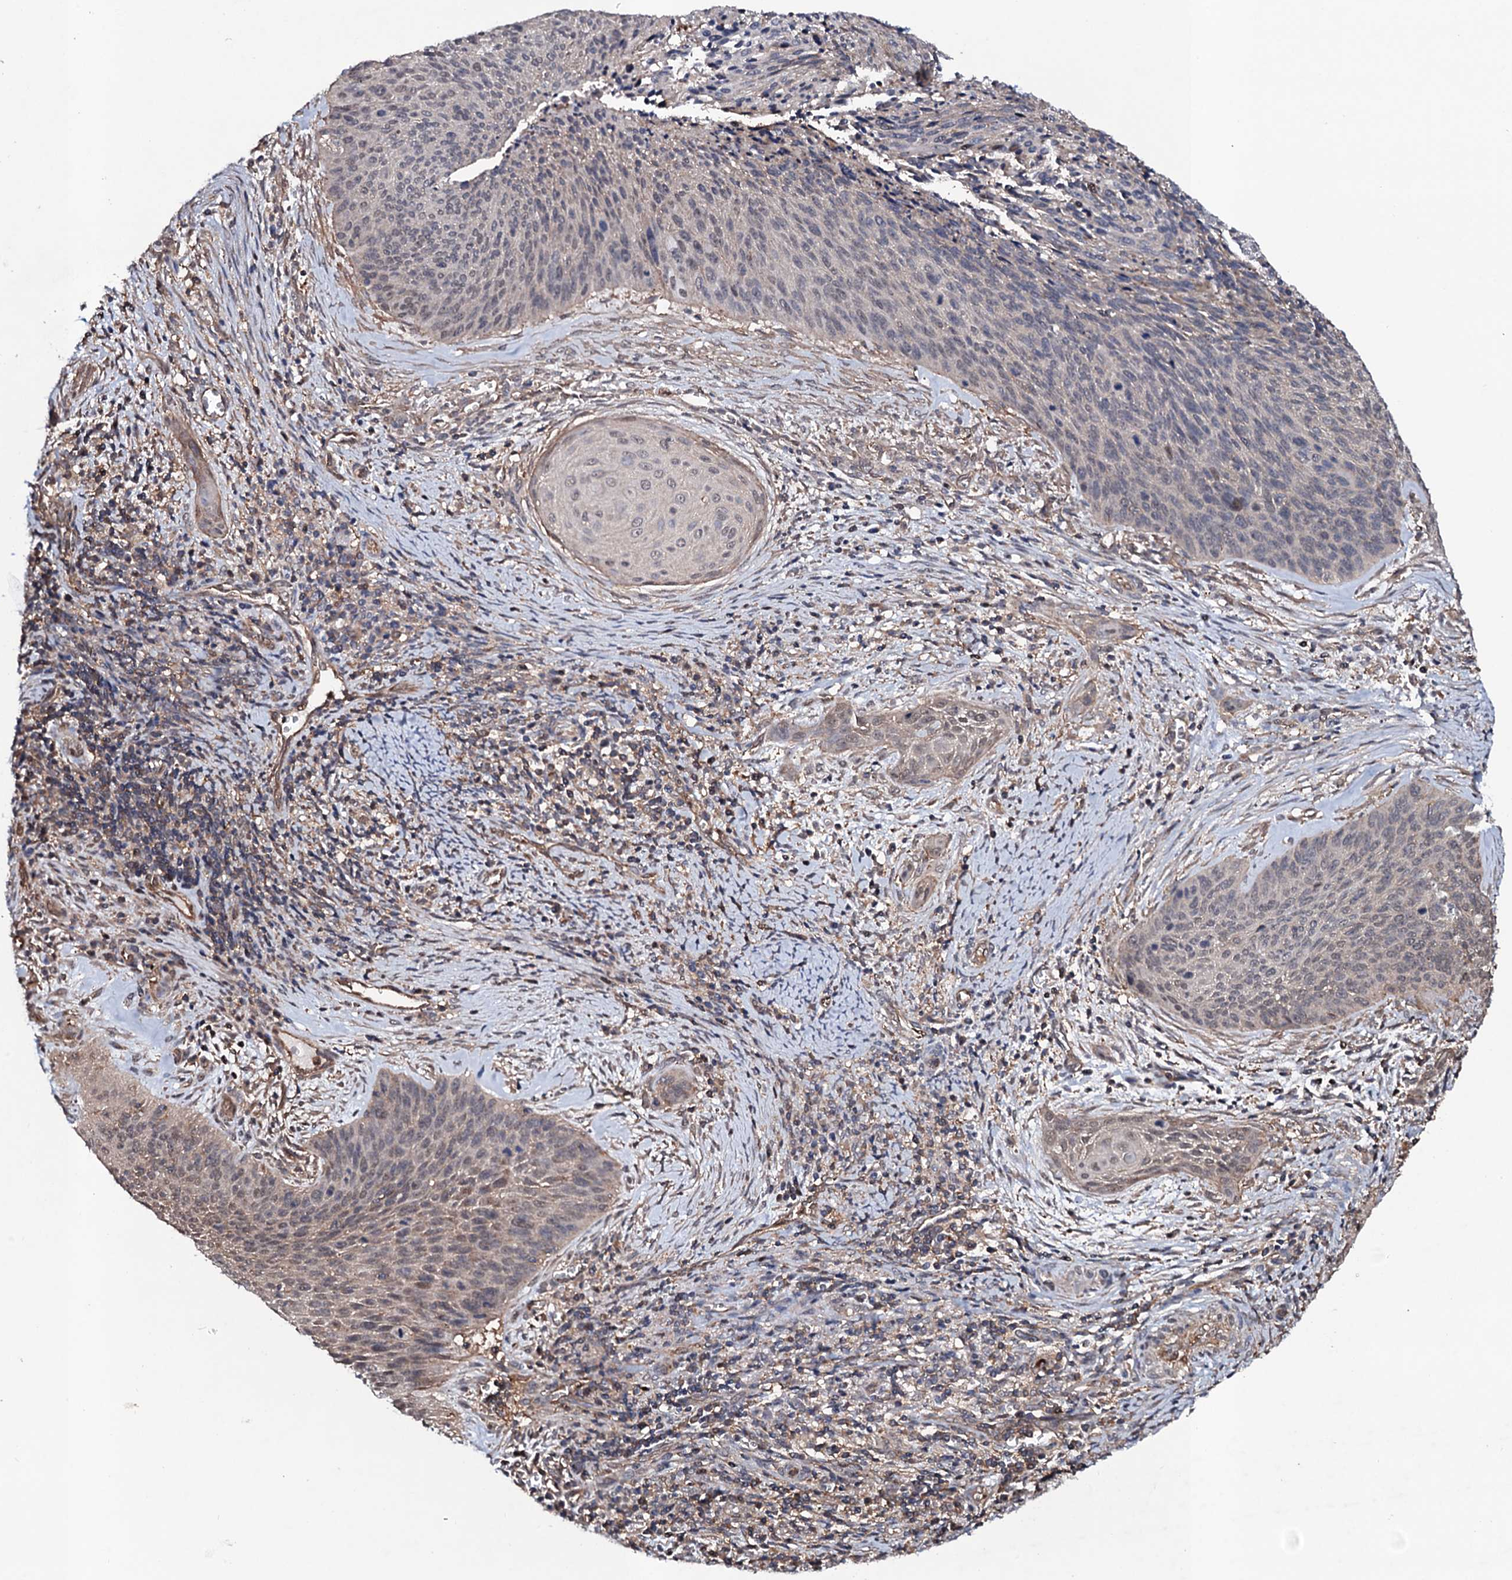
{"staining": {"intensity": "negative", "quantity": "none", "location": "none"}, "tissue": "cervical cancer", "cell_type": "Tumor cells", "image_type": "cancer", "snomed": [{"axis": "morphology", "description": "Squamous cell carcinoma, NOS"}, {"axis": "topography", "description": "Cervix"}], "caption": "Cervical cancer (squamous cell carcinoma) was stained to show a protein in brown. There is no significant expression in tumor cells. (DAB (3,3'-diaminobenzidine) immunohistochemistry visualized using brightfield microscopy, high magnification).", "gene": "COG6", "patient": {"sex": "female", "age": 55}}